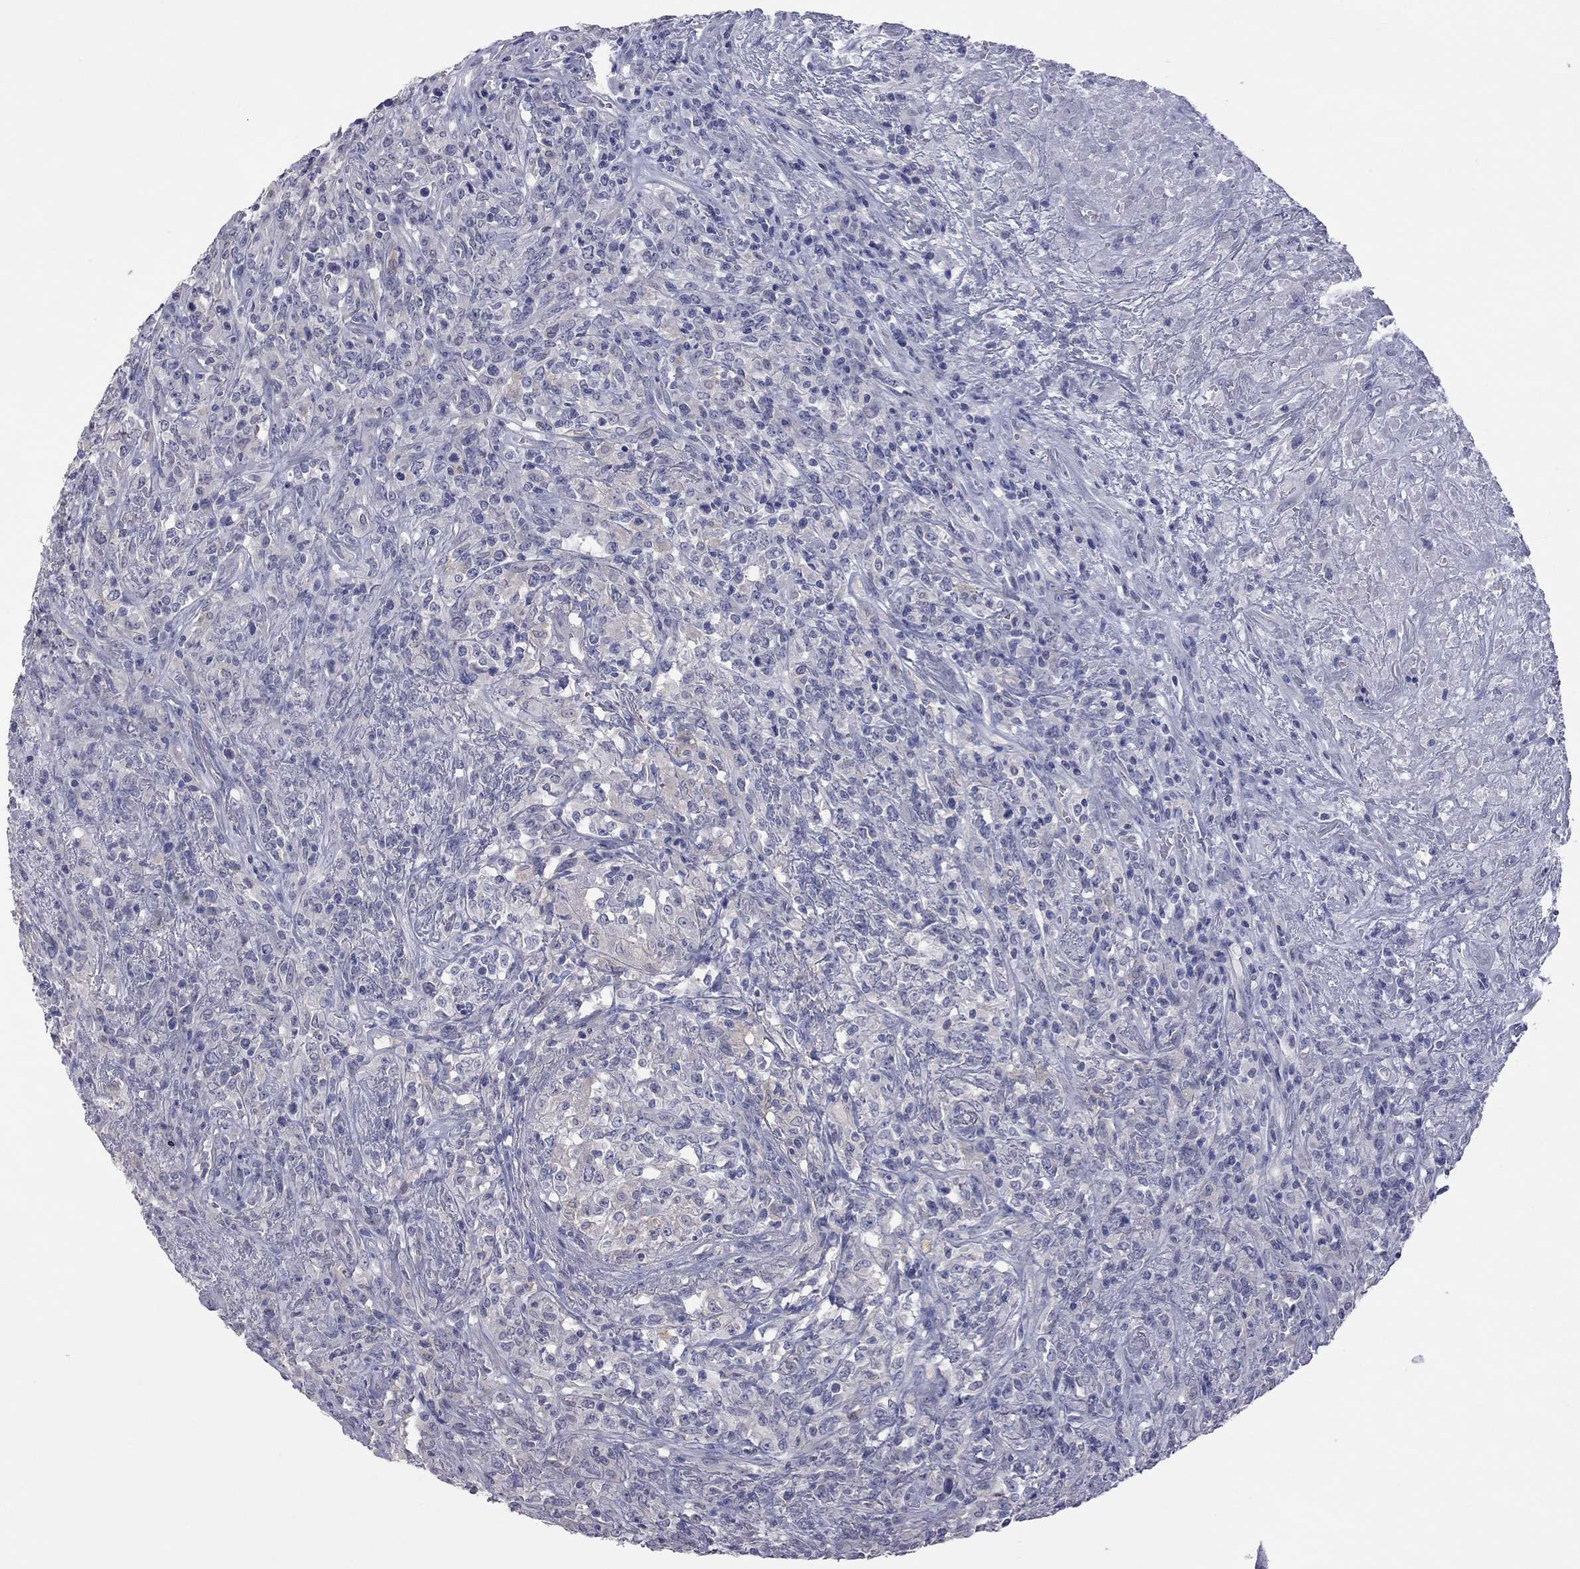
{"staining": {"intensity": "negative", "quantity": "none", "location": "none"}, "tissue": "lymphoma", "cell_type": "Tumor cells", "image_type": "cancer", "snomed": [{"axis": "morphology", "description": "Malignant lymphoma, non-Hodgkin's type, High grade"}, {"axis": "topography", "description": "Lung"}], "caption": "High-grade malignant lymphoma, non-Hodgkin's type stained for a protein using immunohistochemistry shows no staining tumor cells.", "gene": "HYLS1", "patient": {"sex": "male", "age": 79}}